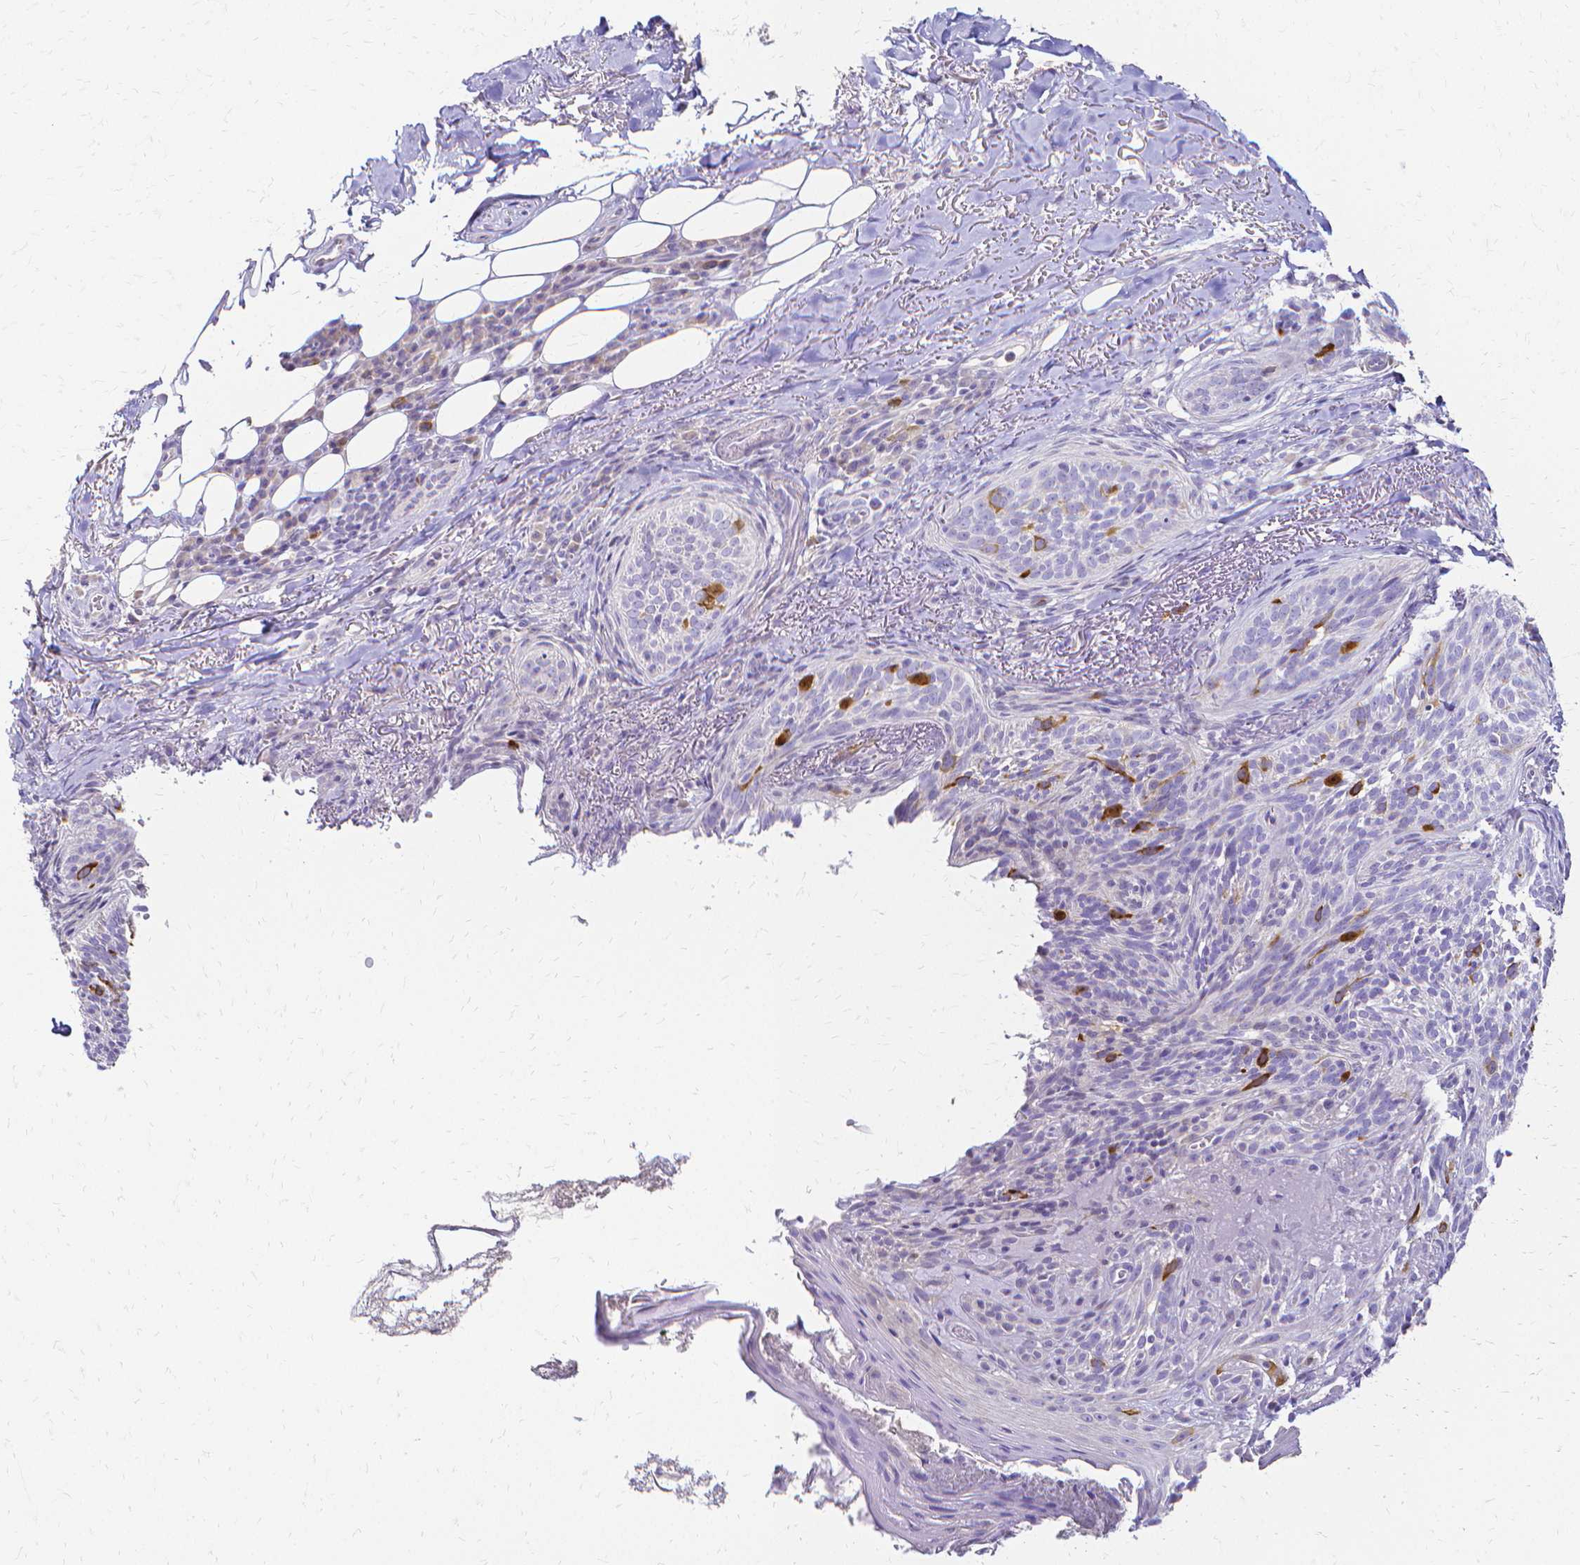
{"staining": {"intensity": "strong", "quantity": "<25%", "location": "cytoplasmic/membranous"}, "tissue": "skin cancer", "cell_type": "Tumor cells", "image_type": "cancer", "snomed": [{"axis": "morphology", "description": "Basal cell carcinoma"}, {"axis": "topography", "description": "Skin"}, {"axis": "topography", "description": "Skin of head"}], "caption": "A micrograph showing strong cytoplasmic/membranous staining in about <25% of tumor cells in basal cell carcinoma (skin), as visualized by brown immunohistochemical staining.", "gene": "CCNB1", "patient": {"sex": "male", "age": 62}}